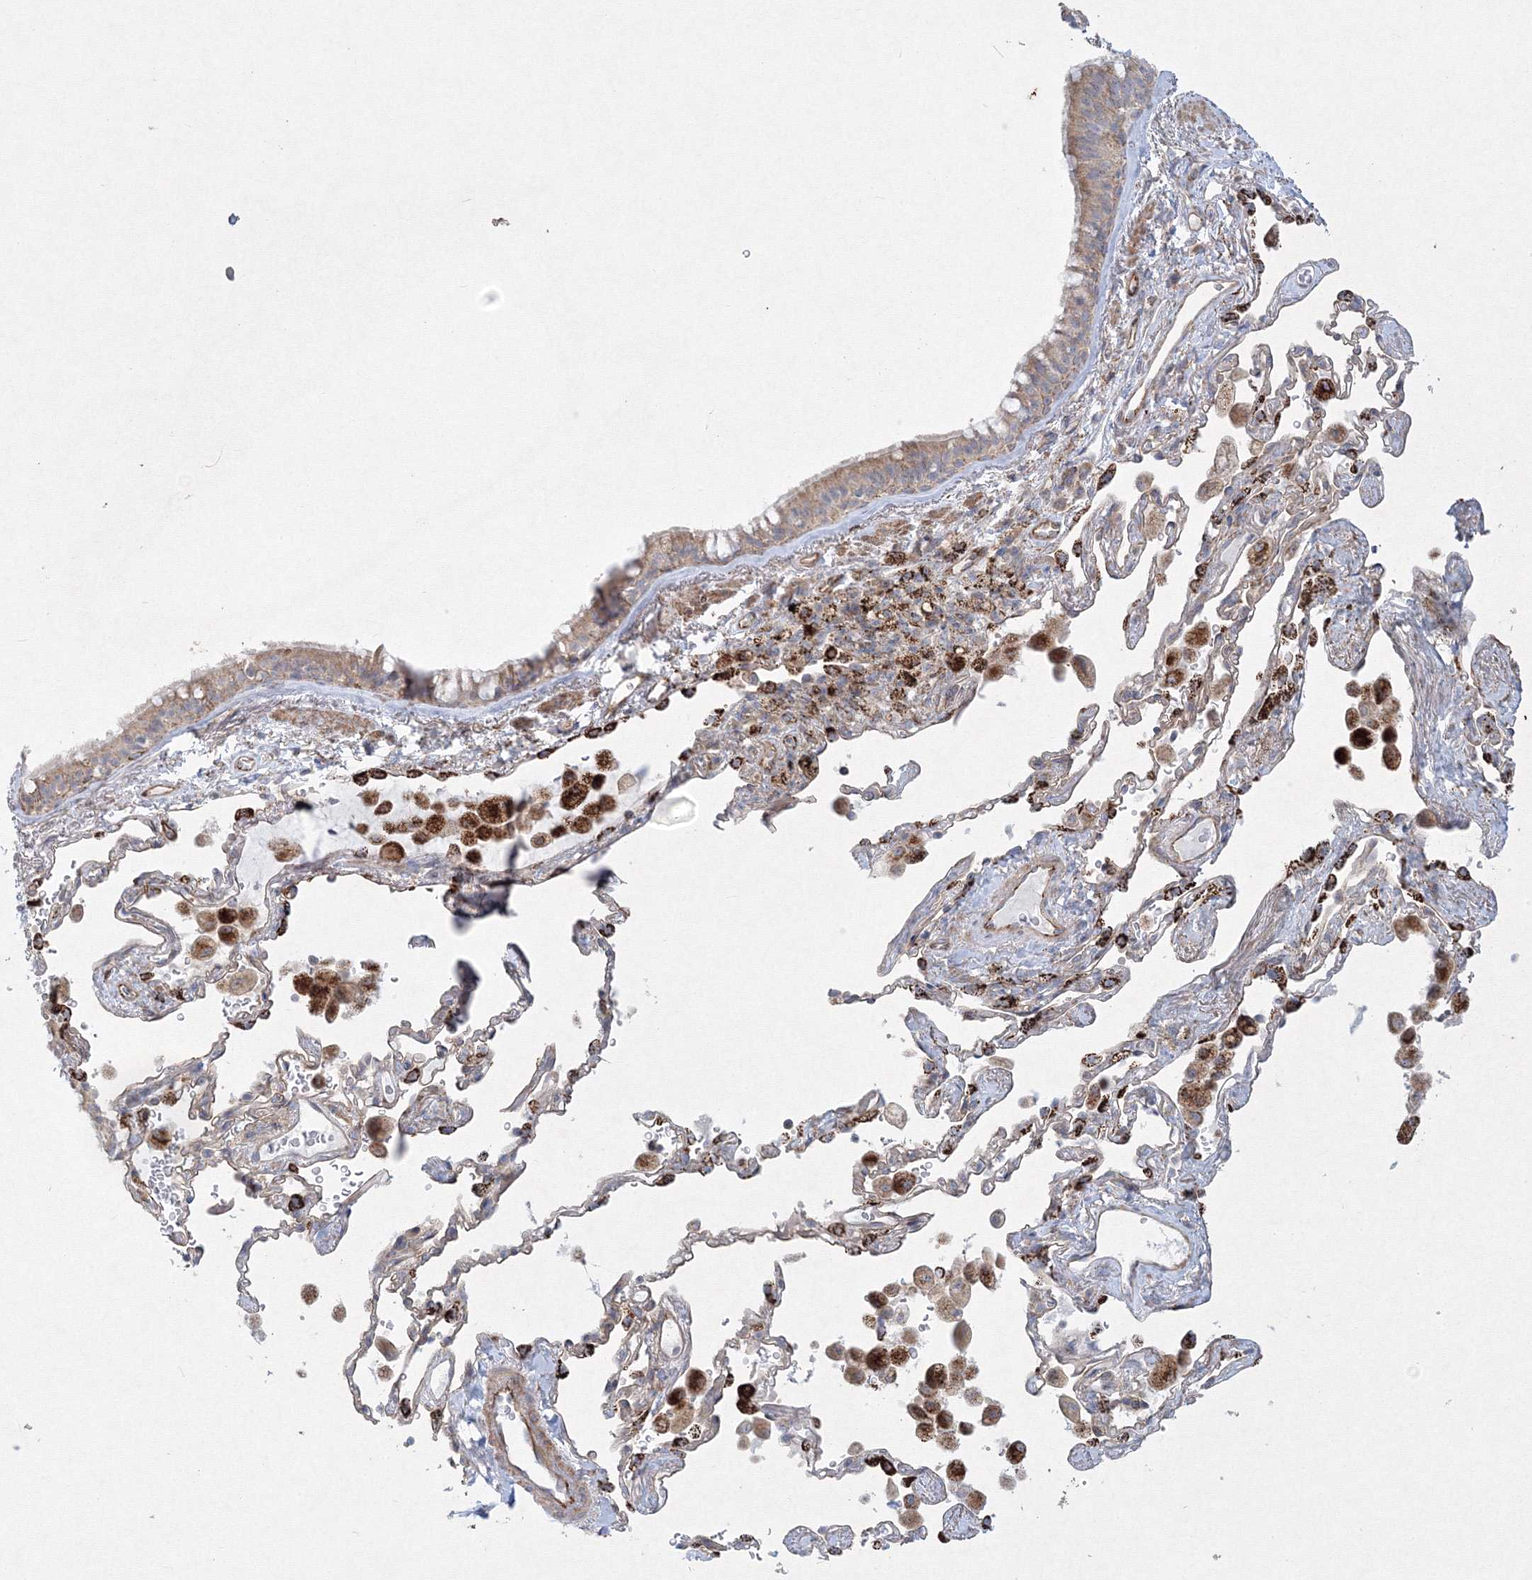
{"staining": {"intensity": "moderate", "quantity": ">75%", "location": "cytoplasmic/membranous"}, "tissue": "bronchus", "cell_type": "Respiratory epithelial cells", "image_type": "normal", "snomed": [{"axis": "morphology", "description": "Normal tissue, NOS"}, {"axis": "morphology", "description": "Adenocarcinoma, NOS"}, {"axis": "topography", "description": "Bronchus"}, {"axis": "topography", "description": "Lung"}], "caption": "IHC (DAB (3,3'-diaminobenzidine)) staining of benign bronchus shows moderate cytoplasmic/membranous protein positivity in about >75% of respiratory epithelial cells.", "gene": "WDR49", "patient": {"sex": "male", "age": 54}}